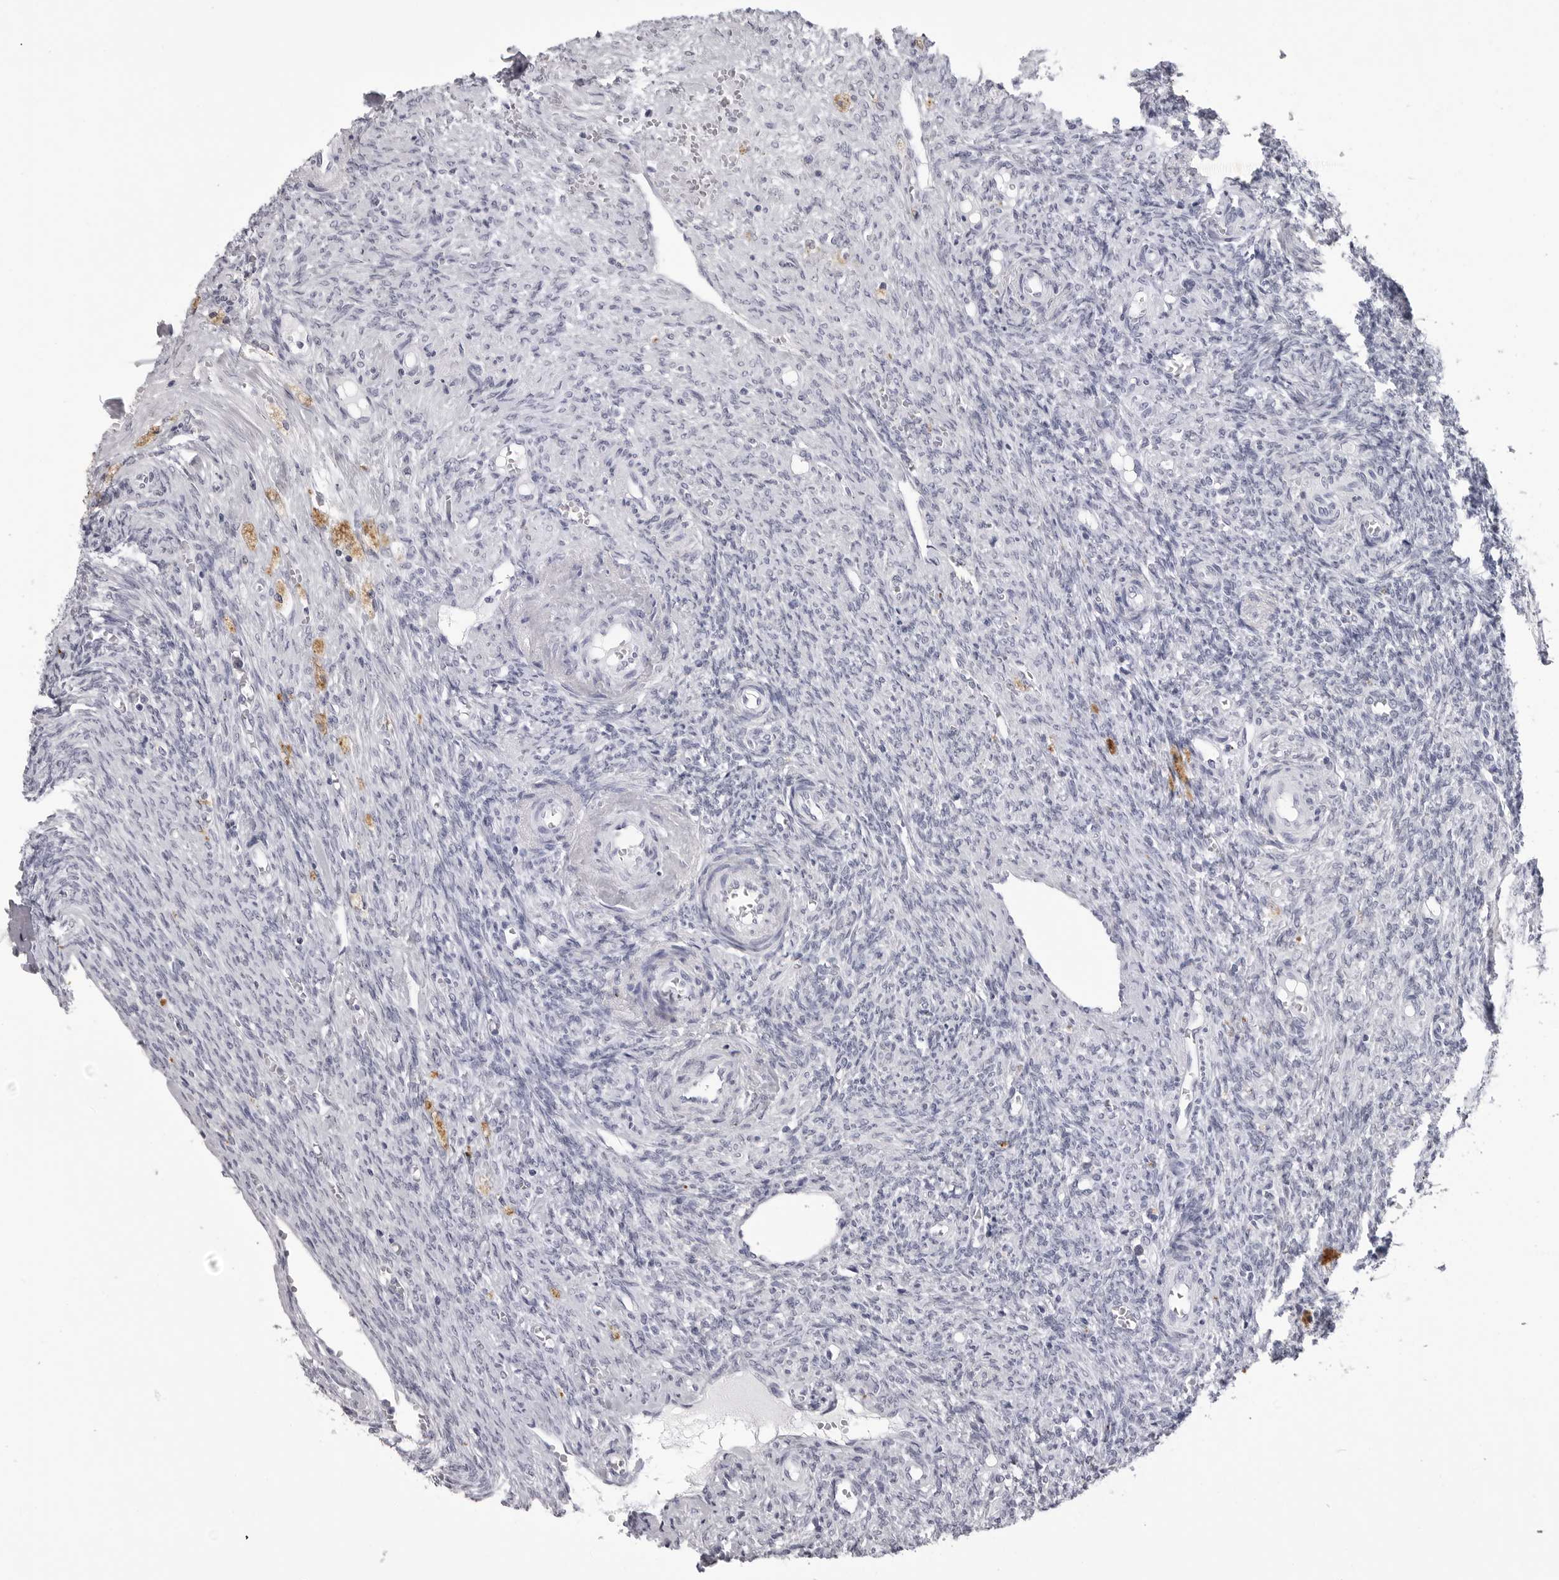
{"staining": {"intensity": "negative", "quantity": "none", "location": "none"}, "tissue": "ovary", "cell_type": "Ovarian stroma cells", "image_type": "normal", "snomed": [{"axis": "morphology", "description": "Normal tissue, NOS"}, {"axis": "topography", "description": "Ovary"}], "caption": "DAB immunohistochemical staining of unremarkable human ovary displays no significant expression in ovarian stroma cells. (DAB (3,3'-diaminobenzidine) IHC visualized using brightfield microscopy, high magnification).", "gene": "LGALS4", "patient": {"sex": "female", "age": 41}}